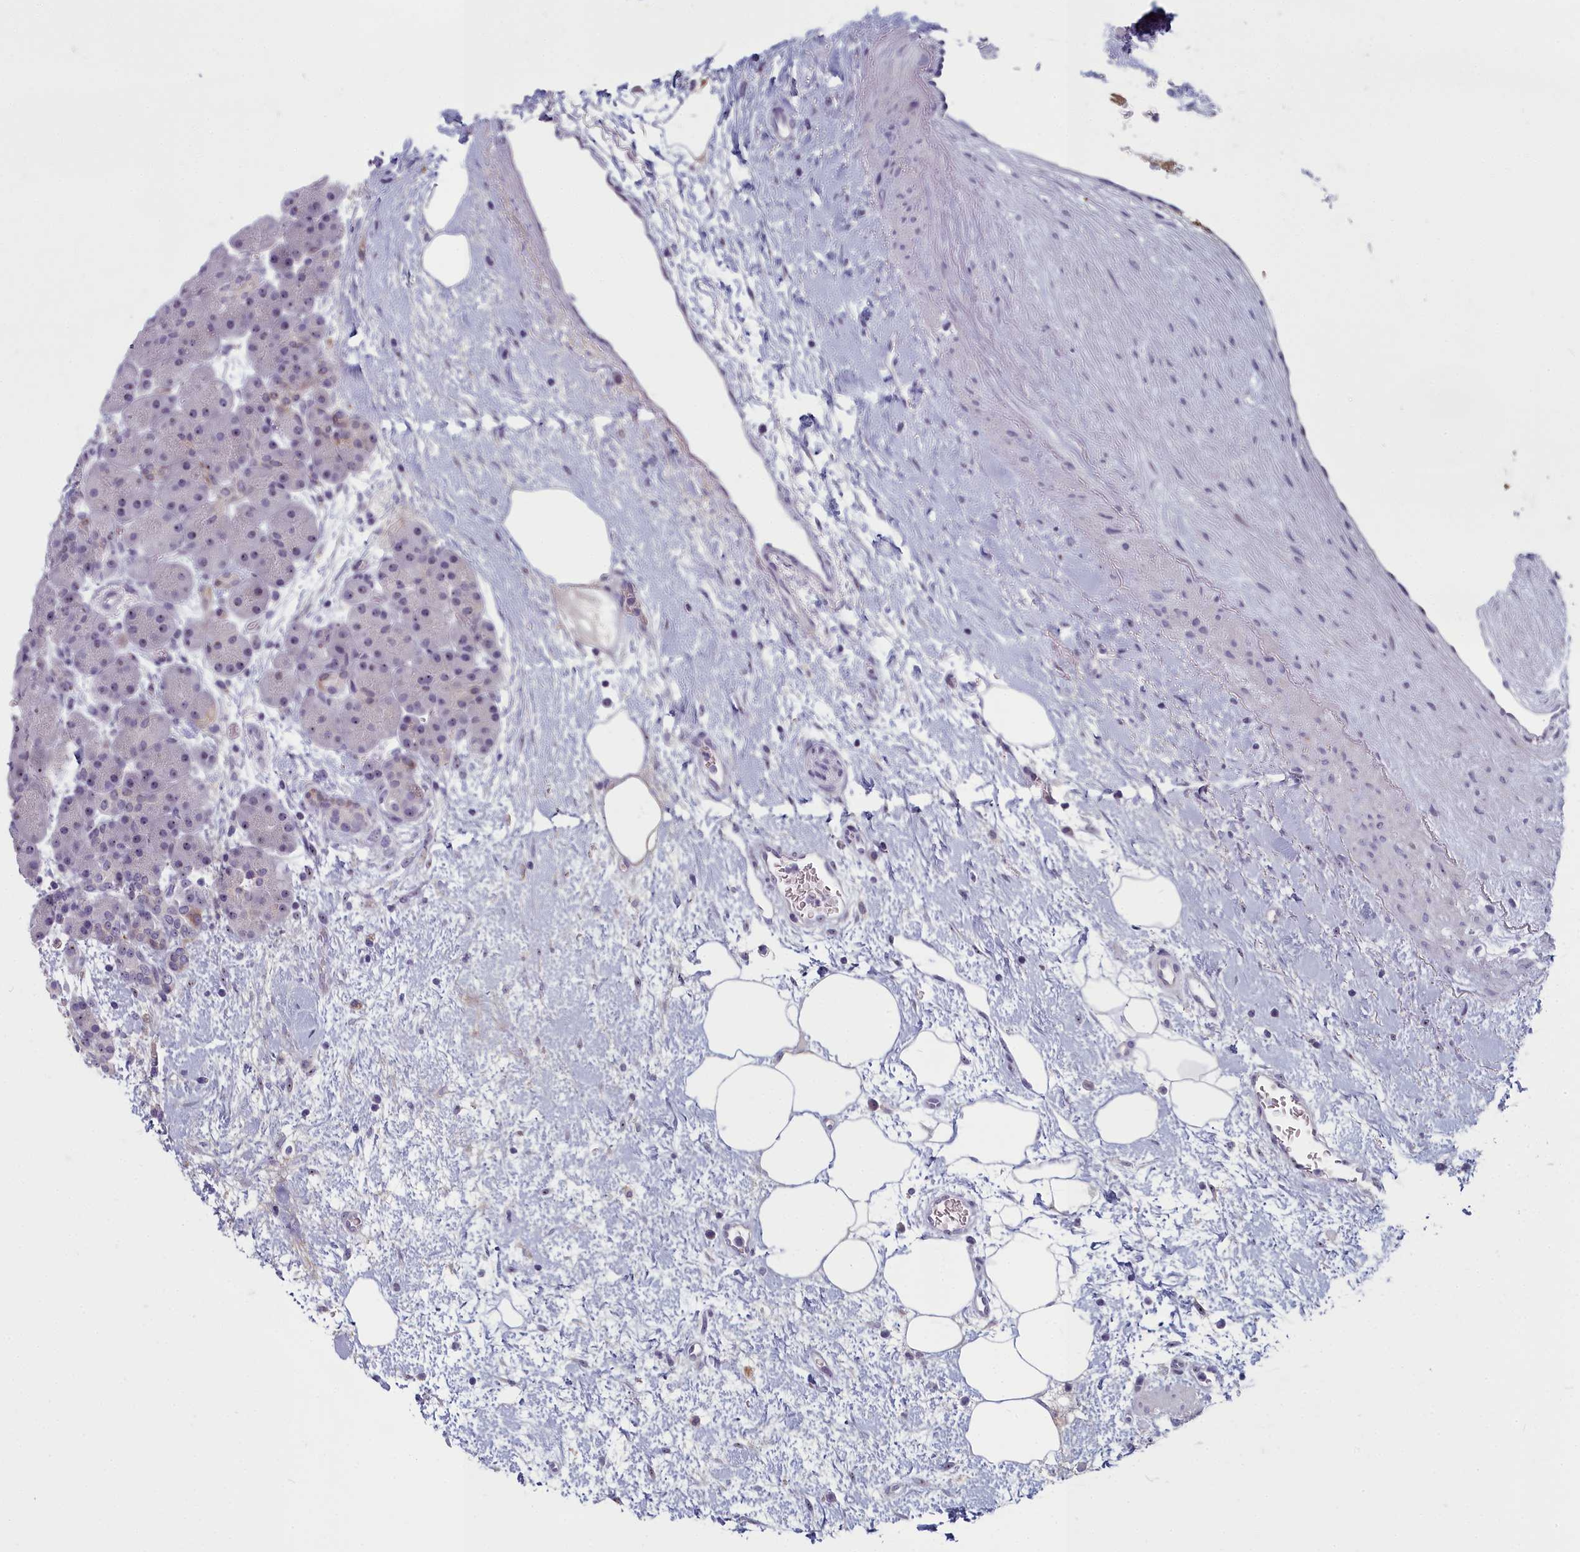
{"staining": {"intensity": "weak", "quantity": "<25%", "location": "nuclear"}, "tissue": "pancreas", "cell_type": "Exocrine glandular cells", "image_type": "normal", "snomed": [{"axis": "morphology", "description": "Normal tissue, NOS"}, {"axis": "topography", "description": "Pancreas"}], "caption": "This micrograph is of unremarkable pancreas stained with IHC to label a protein in brown with the nuclei are counter-stained blue. There is no expression in exocrine glandular cells. Nuclei are stained in blue.", "gene": "INSYN2A", "patient": {"sex": "male", "age": 66}}